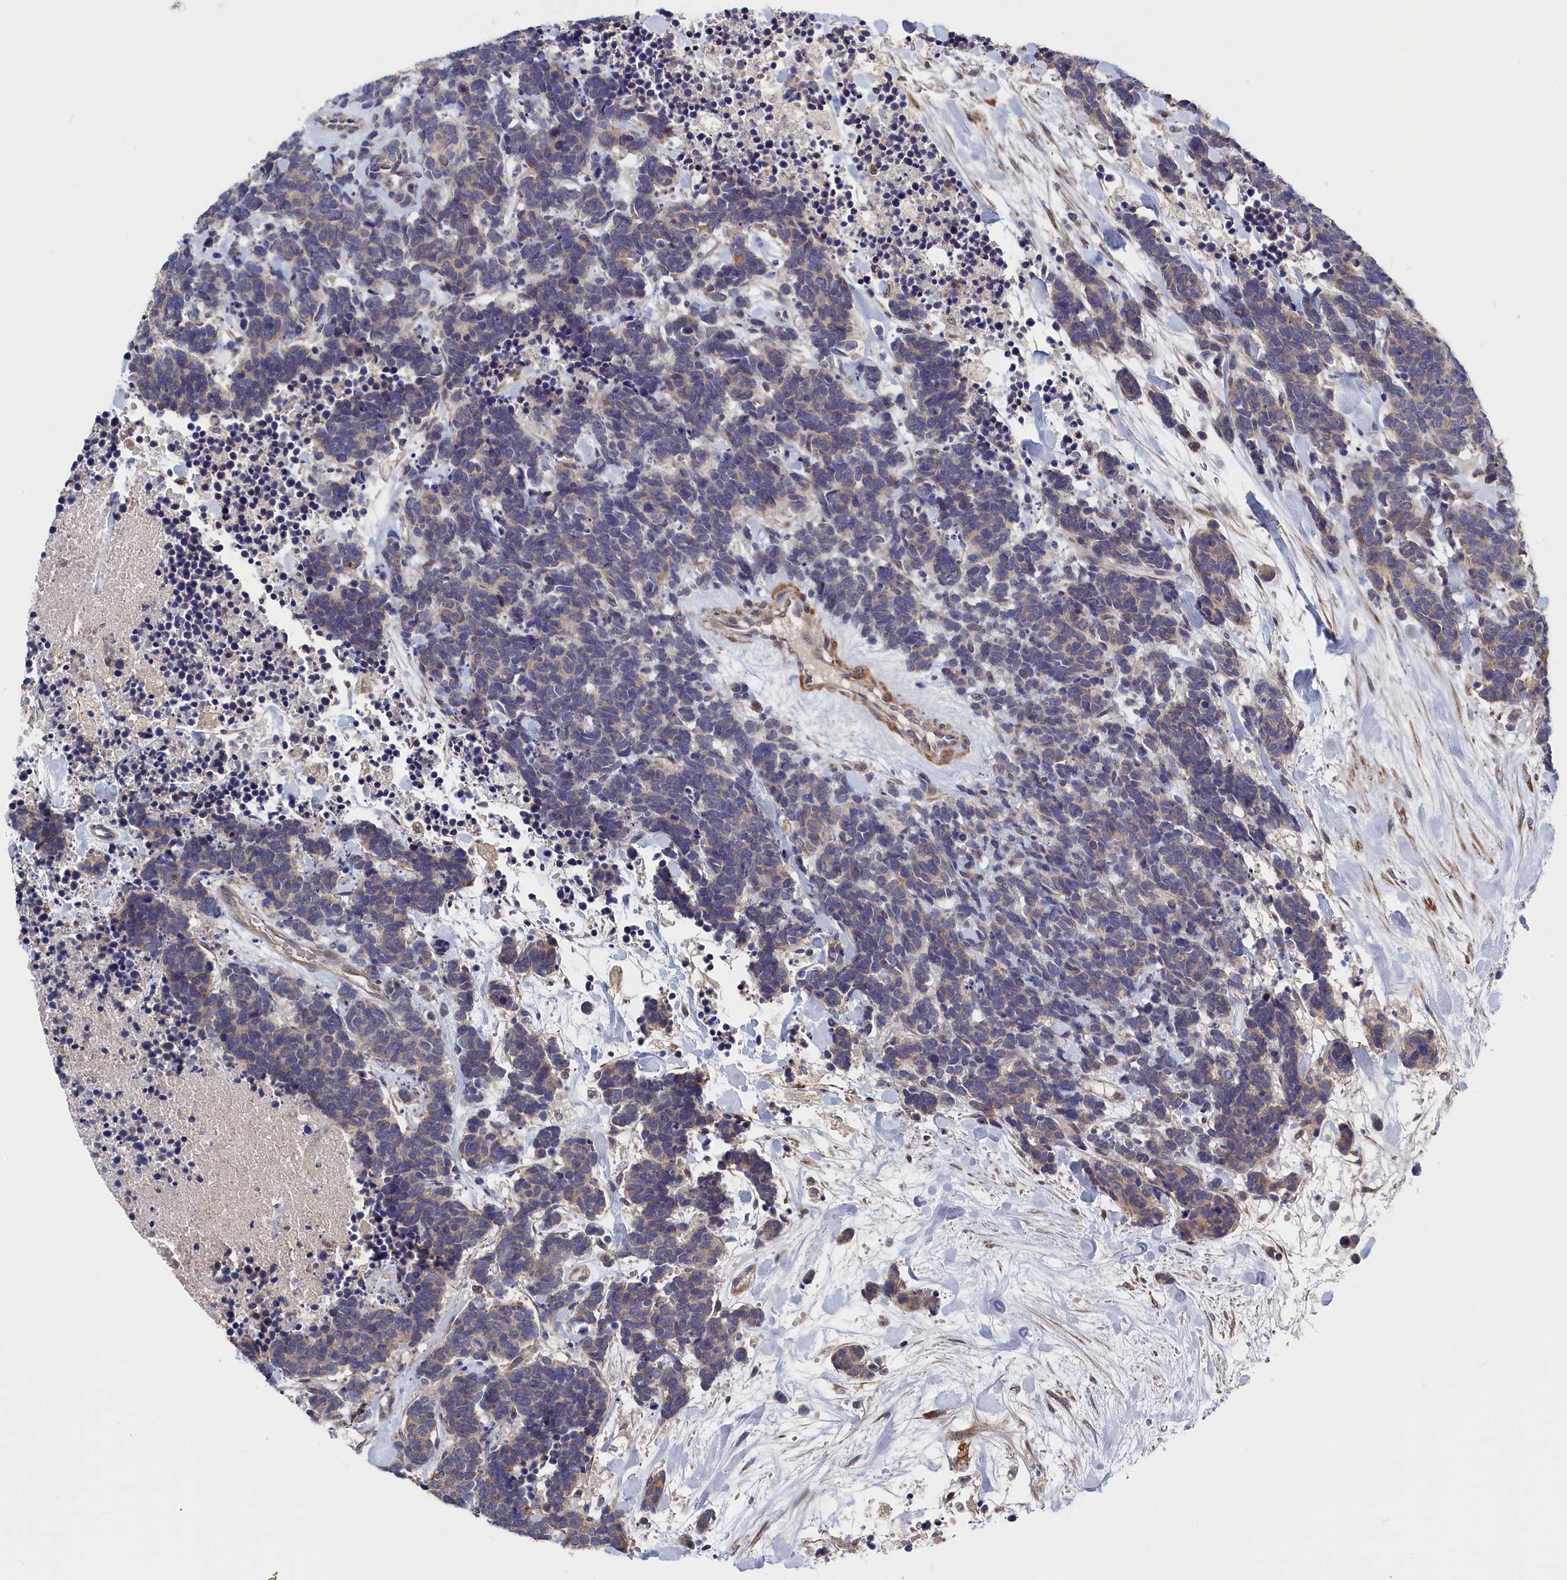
{"staining": {"intensity": "negative", "quantity": "none", "location": "none"}, "tissue": "carcinoid", "cell_type": "Tumor cells", "image_type": "cancer", "snomed": [{"axis": "morphology", "description": "Carcinoma, NOS"}, {"axis": "morphology", "description": "Carcinoid, malignant, NOS"}, {"axis": "topography", "description": "Prostate"}], "caption": "Micrograph shows no protein positivity in tumor cells of carcinoid (malignant) tissue.", "gene": "CYB5D2", "patient": {"sex": "male", "age": 57}}